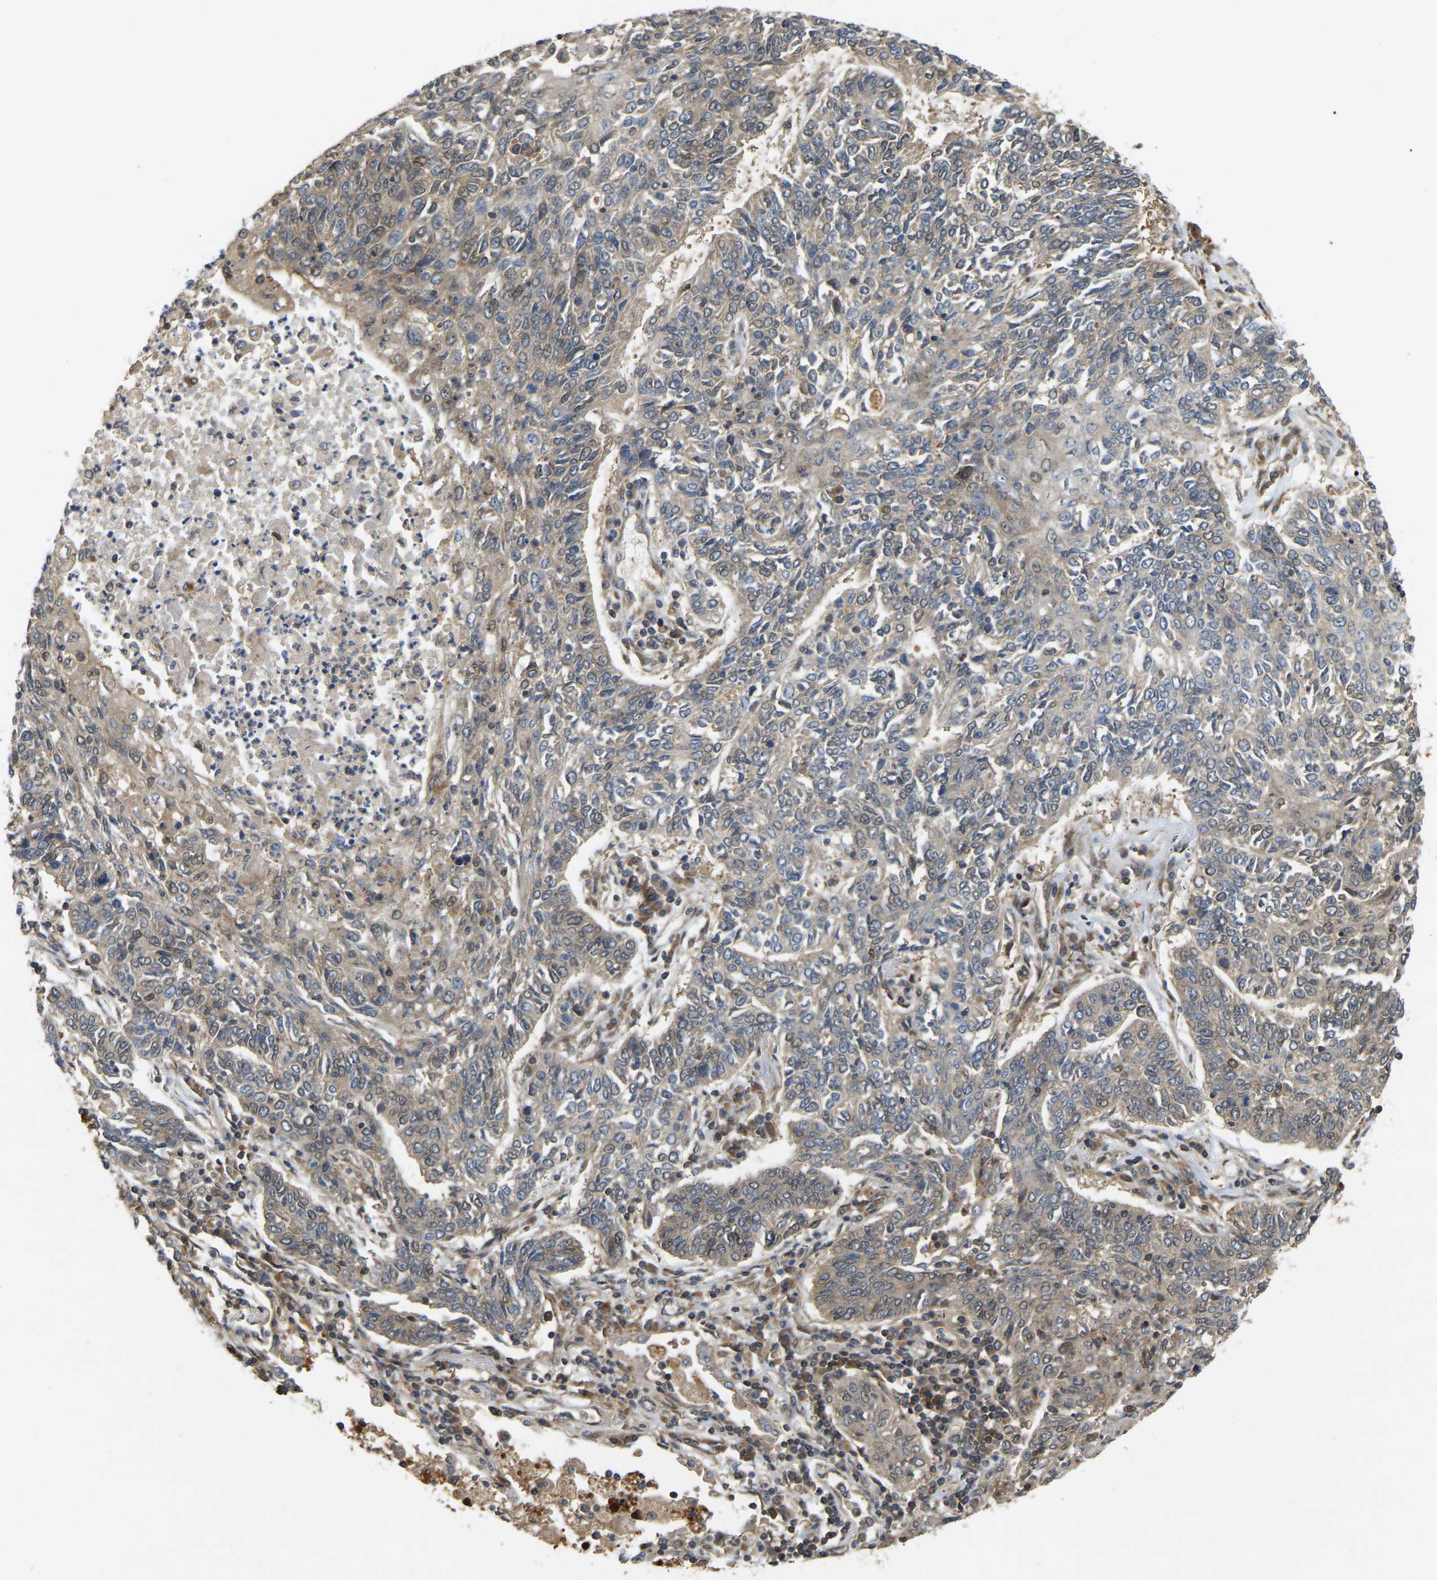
{"staining": {"intensity": "weak", "quantity": "<25%", "location": "cytoplasmic/membranous"}, "tissue": "lung cancer", "cell_type": "Tumor cells", "image_type": "cancer", "snomed": [{"axis": "morphology", "description": "Normal tissue, NOS"}, {"axis": "morphology", "description": "Squamous cell carcinoma, NOS"}, {"axis": "topography", "description": "Cartilage tissue"}, {"axis": "topography", "description": "Bronchus"}, {"axis": "topography", "description": "Lung"}], "caption": "The photomicrograph exhibits no staining of tumor cells in lung cancer (squamous cell carcinoma). (DAB (3,3'-diaminobenzidine) IHC with hematoxylin counter stain).", "gene": "KIAA1549", "patient": {"sex": "female", "age": 49}}